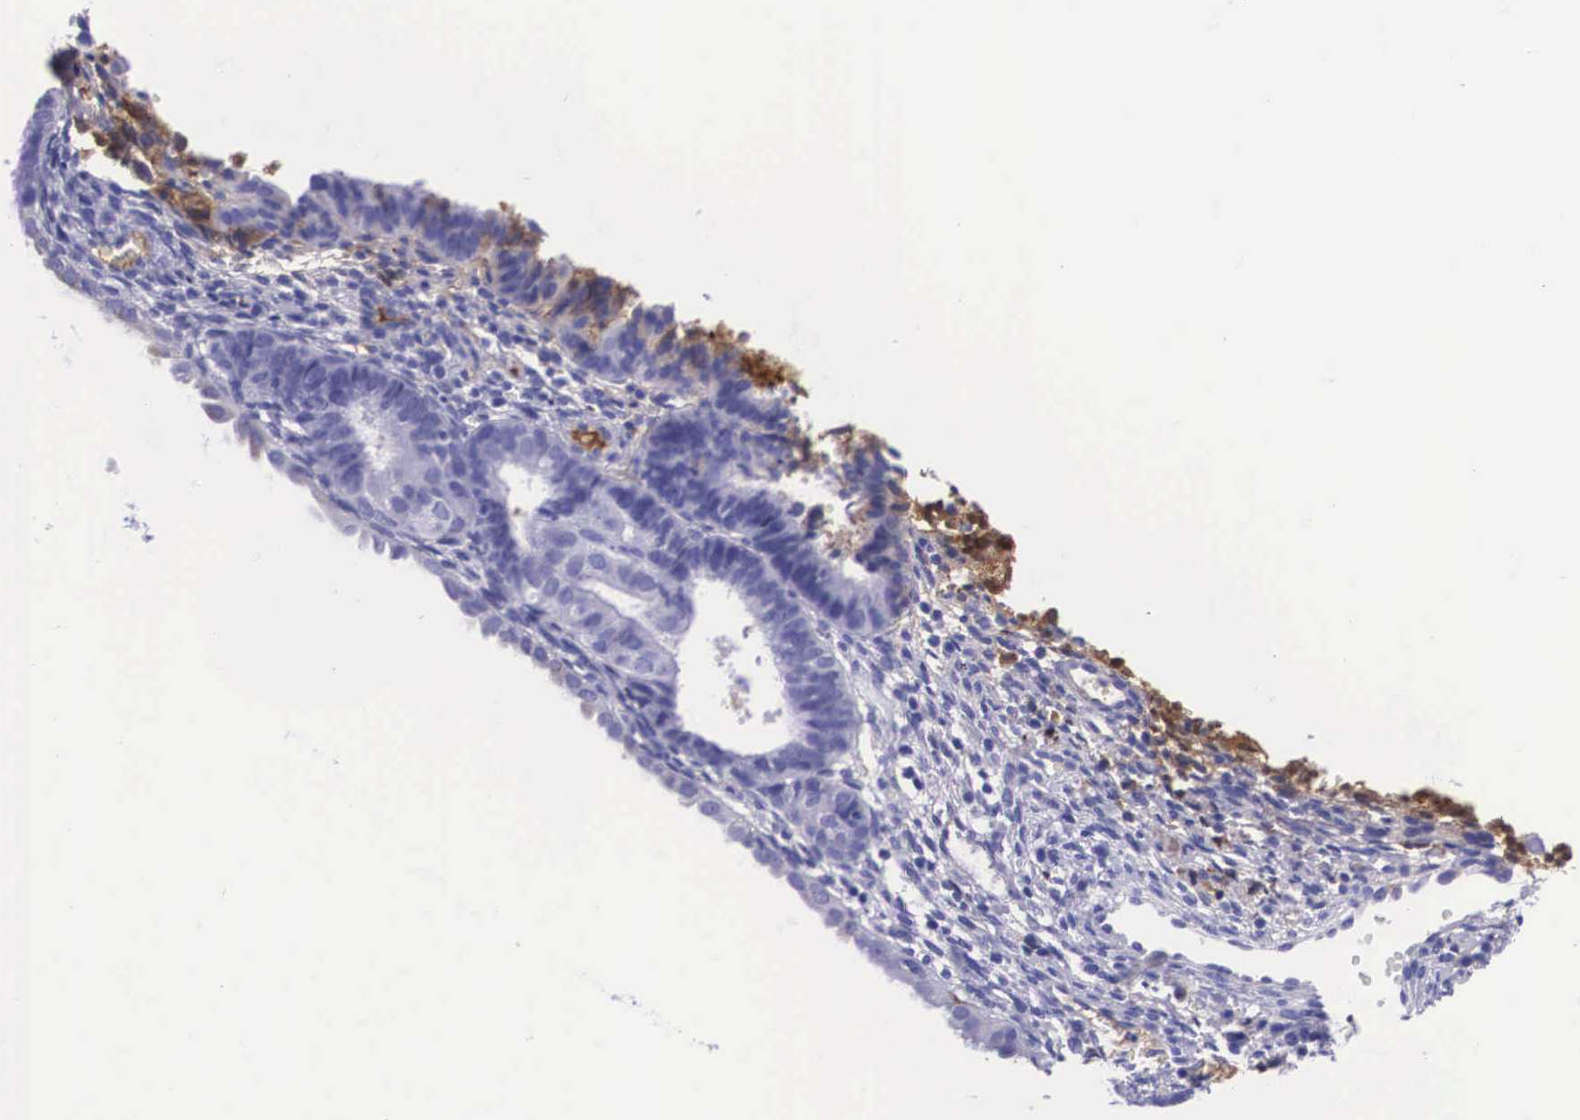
{"staining": {"intensity": "negative", "quantity": "none", "location": "none"}, "tissue": "endometrial cancer", "cell_type": "Tumor cells", "image_type": "cancer", "snomed": [{"axis": "morphology", "description": "Adenocarcinoma, NOS"}, {"axis": "topography", "description": "Endometrium"}], "caption": "A micrograph of human endometrial cancer is negative for staining in tumor cells.", "gene": "PLG", "patient": {"sex": "female", "age": 63}}